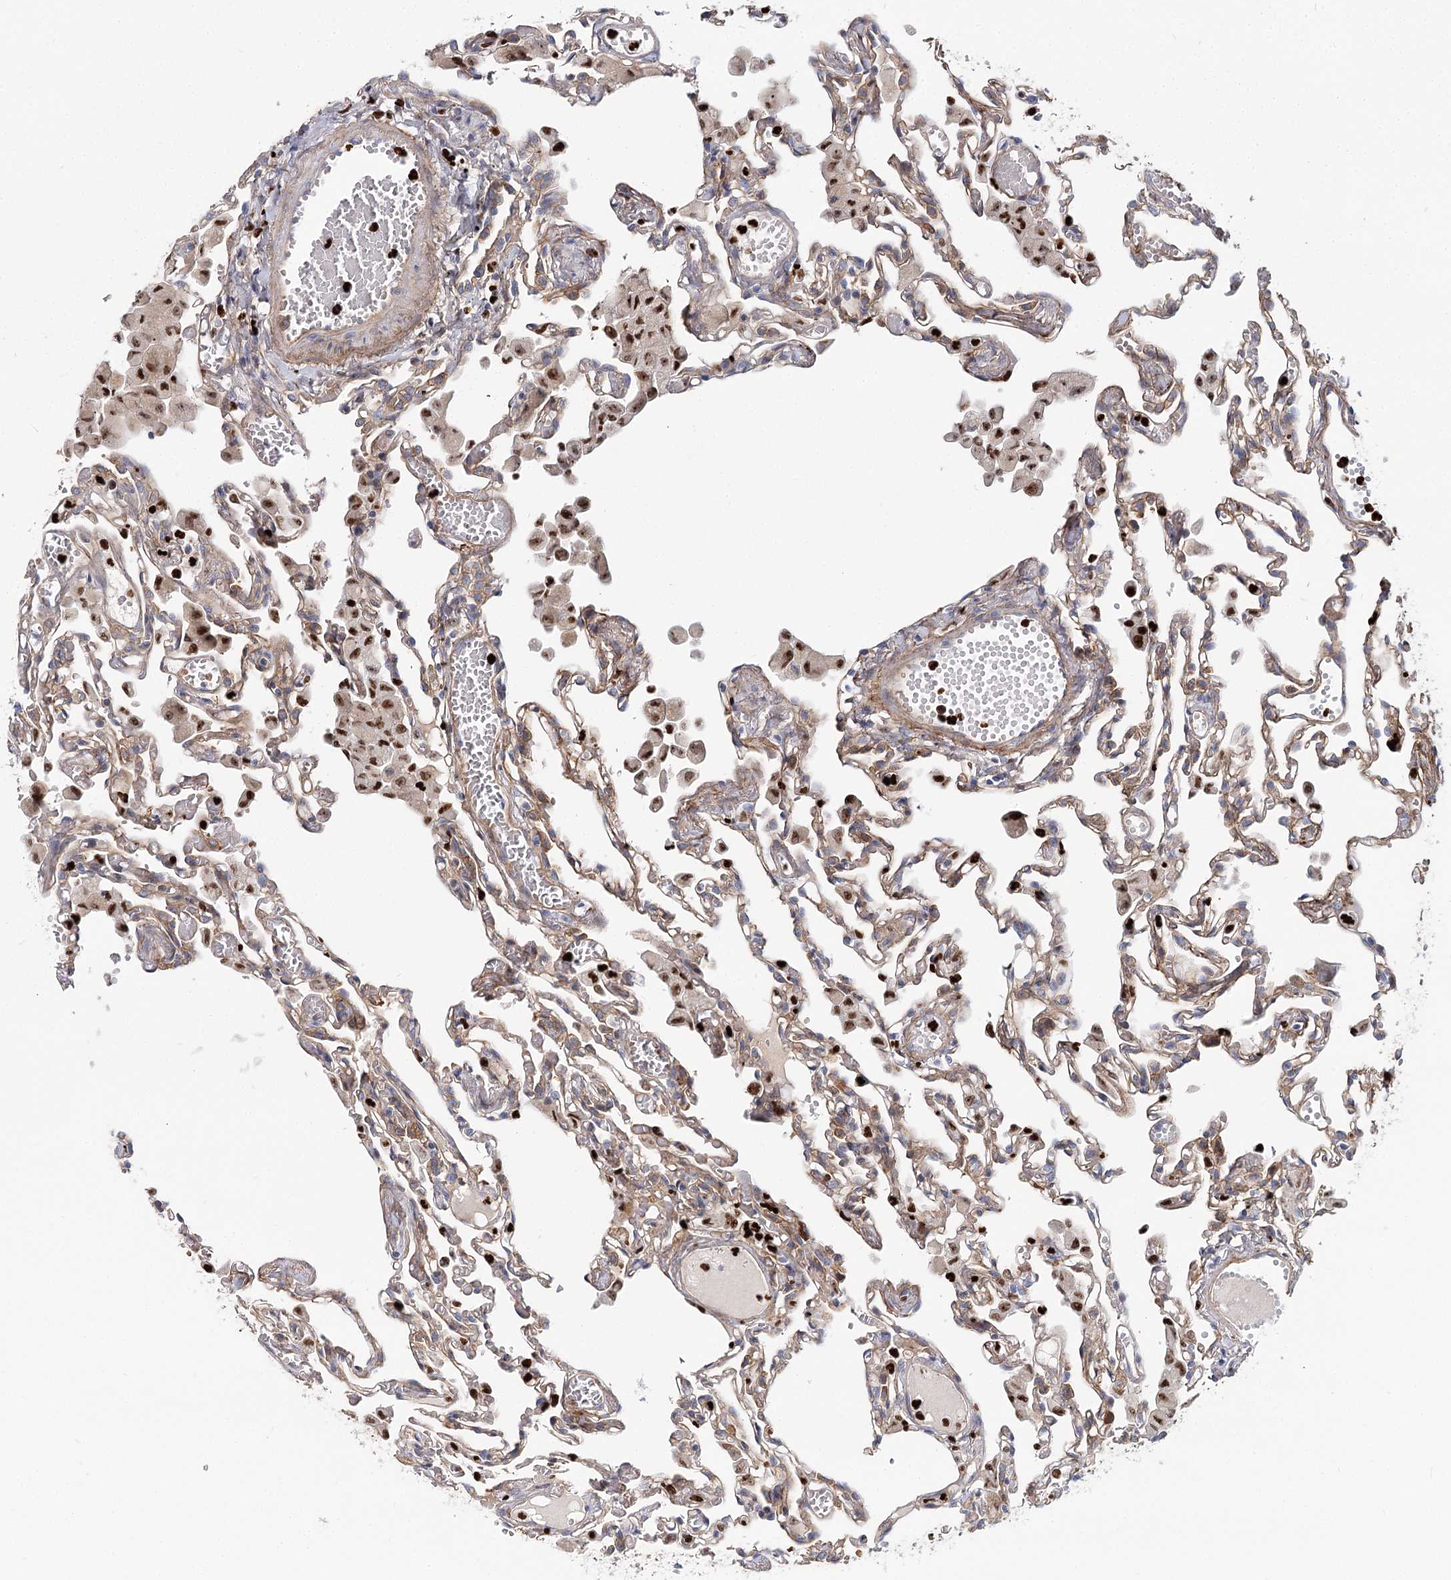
{"staining": {"intensity": "moderate", "quantity": "<25%", "location": "cytoplasmic/membranous"}, "tissue": "lung", "cell_type": "Alveolar cells", "image_type": "normal", "snomed": [{"axis": "morphology", "description": "Normal tissue, NOS"}, {"axis": "topography", "description": "Bronchus"}, {"axis": "topography", "description": "Lung"}], "caption": "IHC histopathology image of unremarkable human lung stained for a protein (brown), which demonstrates low levels of moderate cytoplasmic/membranous positivity in about <25% of alveolar cells.", "gene": "C11orf52", "patient": {"sex": "female", "age": 49}}